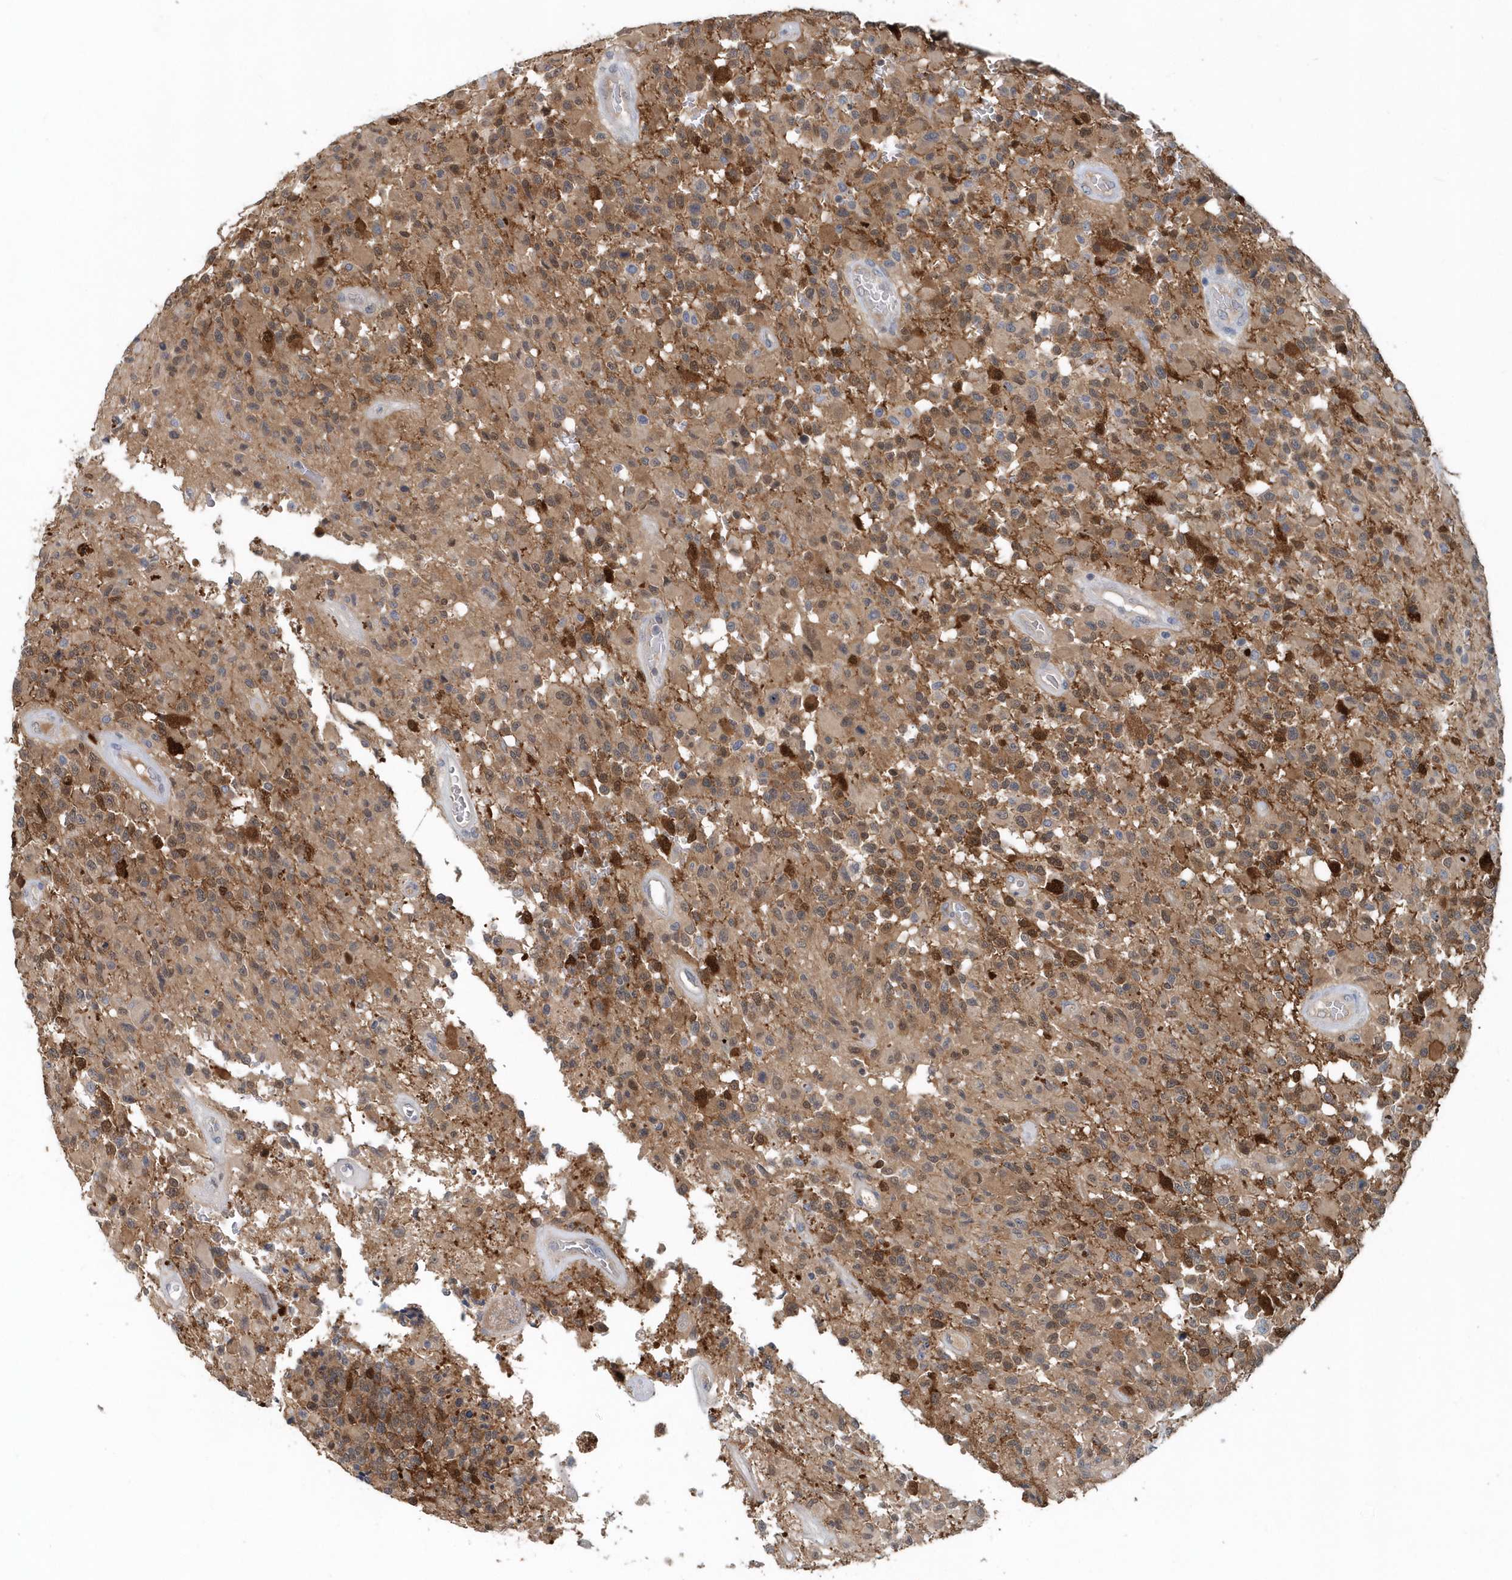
{"staining": {"intensity": "weak", "quantity": "<25%", "location": "cytoplasmic/membranous"}, "tissue": "glioma", "cell_type": "Tumor cells", "image_type": "cancer", "snomed": [{"axis": "morphology", "description": "Glioma, malignant, High grade"}, {"axis": "morphology", "description": "Glioblastoma, NOS"}, {"axis": "topography", "description": "Brain"}], "caption": "IHC of human glioma exhibits no positivity in tumor cells.", "gene": "PFN2", "patient": {"sex": "male", "age": 60}}